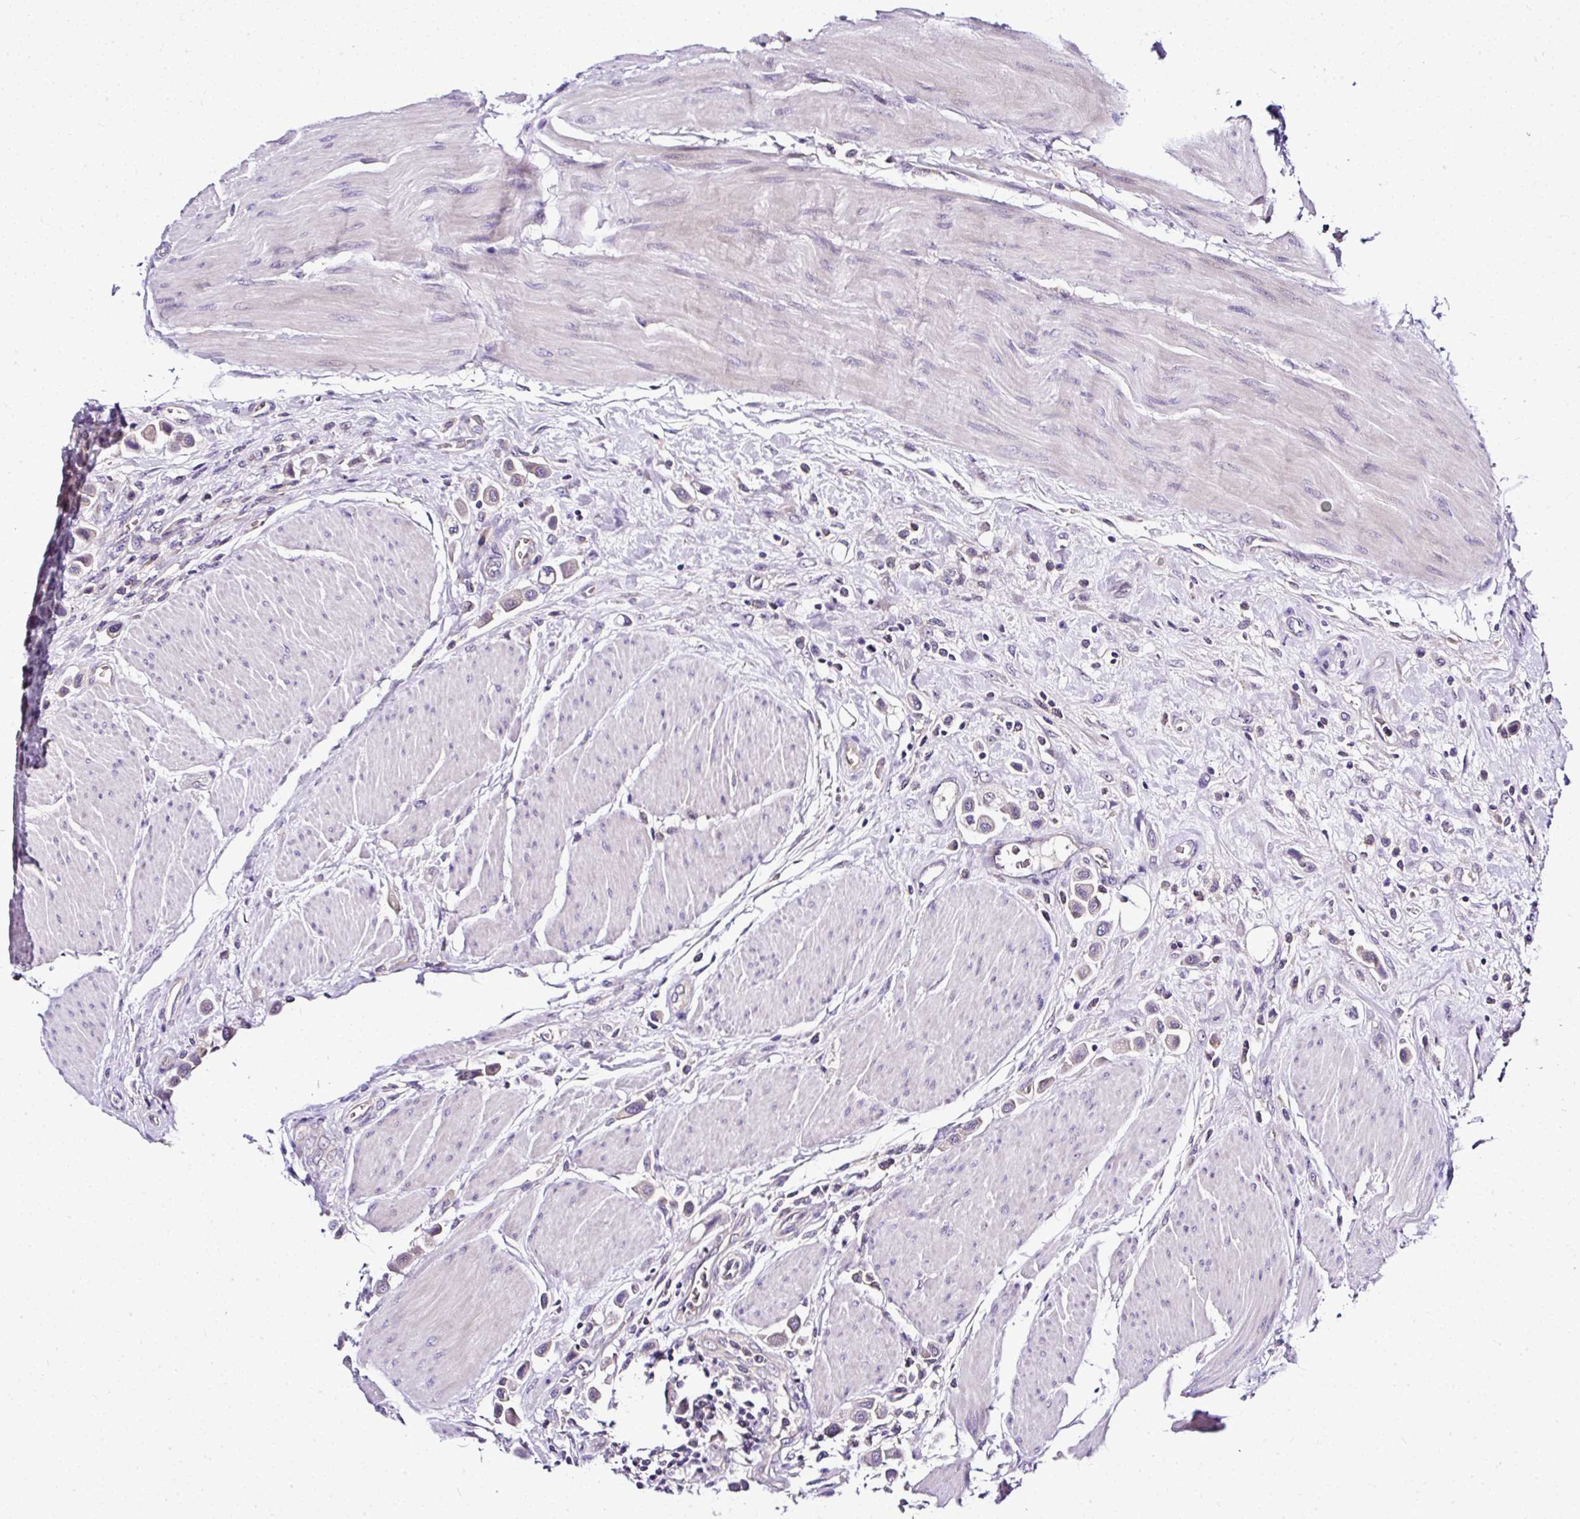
{"staining": {"intensity": "negative", "quantity": "none", "location": "none"}, "tissue": "urothelial cancer", "cell_type": "Tumor cells", "image_type": "cancer", "snomed": [{"axis": "morphology", "description": "Urothelial carcinoma, High grade"}, {"axis": "topography", "description": "Urinary bladder"}], "caption": "Immunohistochemistry photomicrograph of neoplastic tissue: human urothelial cancer stained with DAB (3,3'-diaminobenzidine) exhibits no significant protein expression in tumor cells.", "gene": "DEPDC5", "patient": {"sex": "male", "age": 50}}